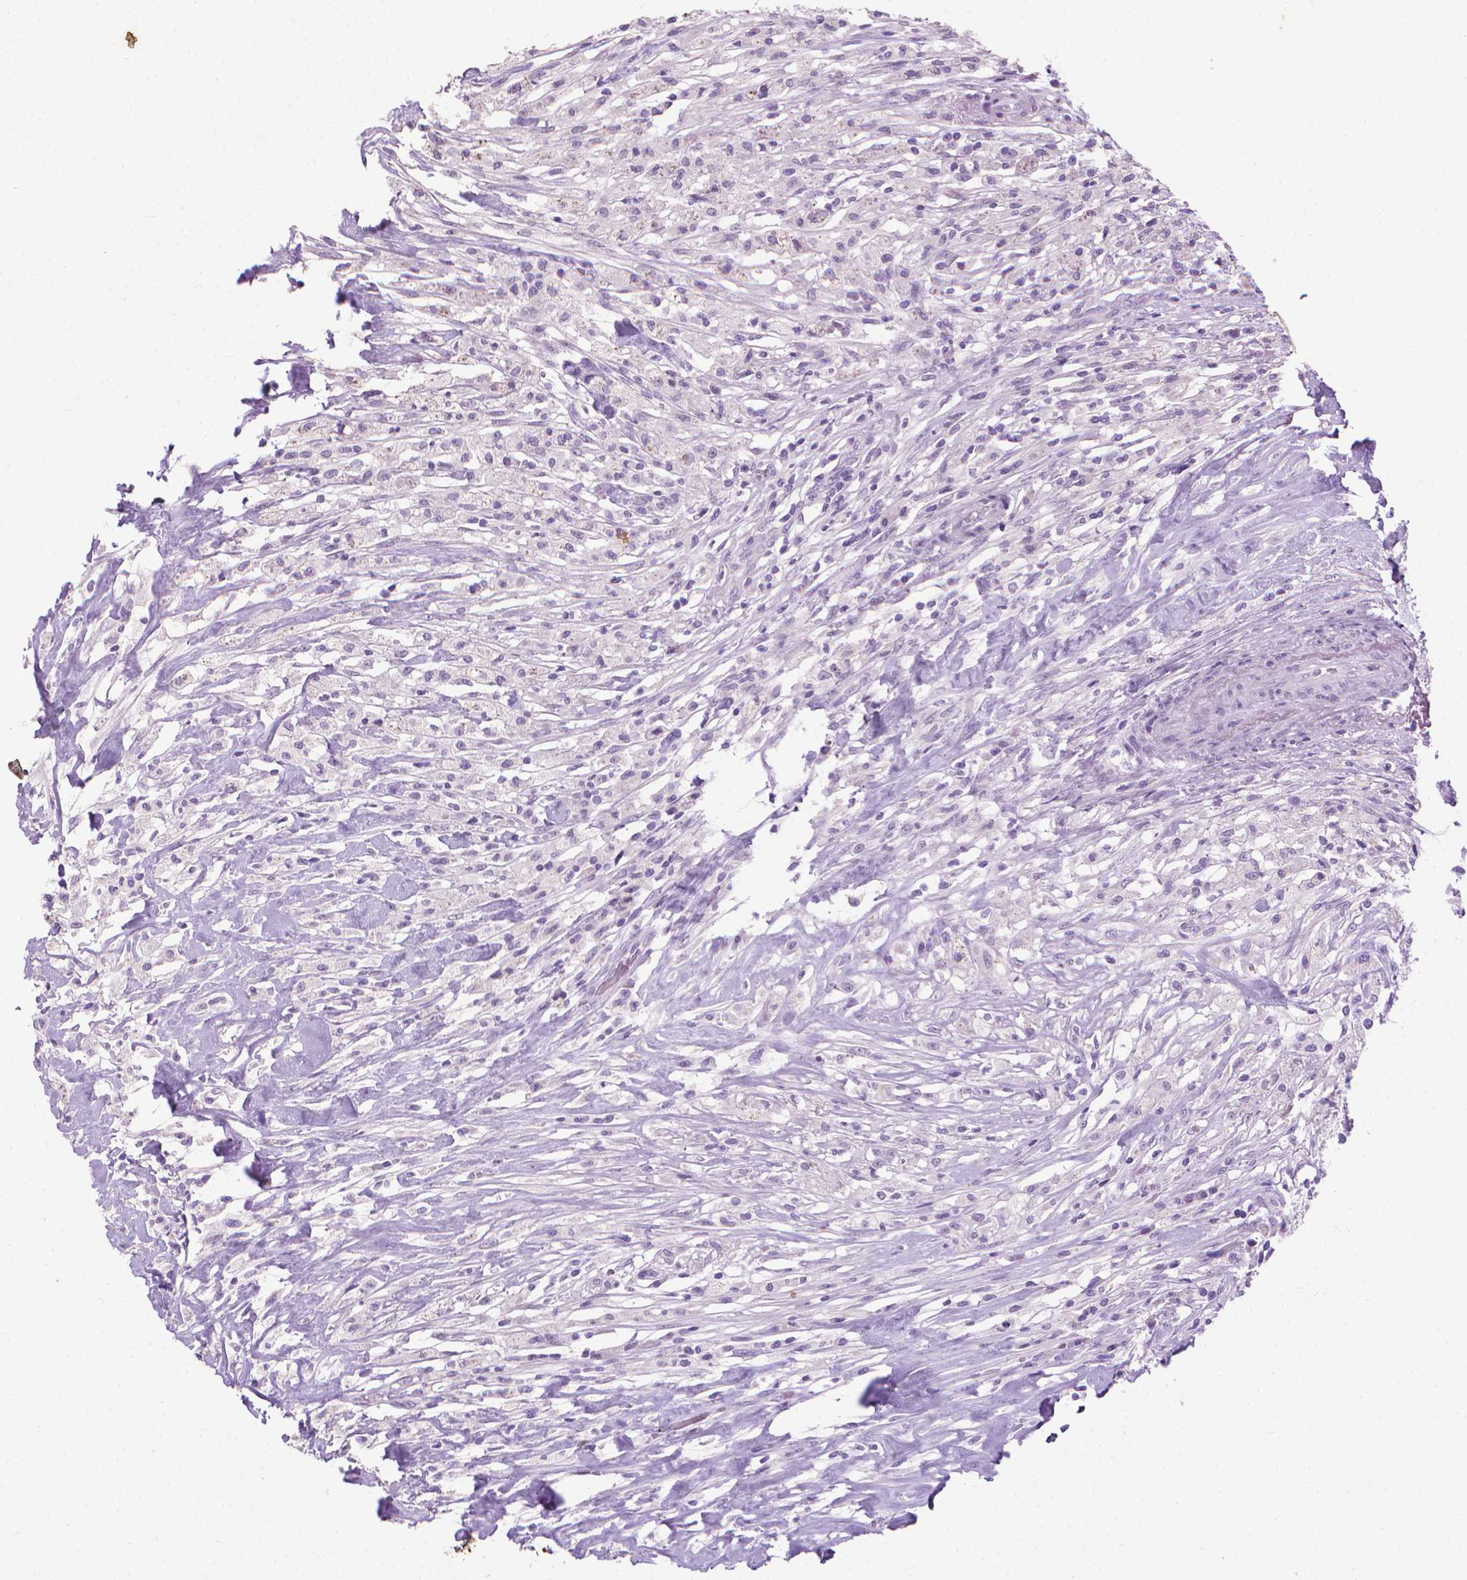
{"staining": {"intensity": "negative", "quantity": "none", "location": "none"}, "tissue": "testis cancer", "cell_type": "Tumor cells", "image_type": "cancer", "snomed": [{"axis": "morphology", "description": "Necrosis, NOS"}, {"axis": "morphology", "description": "Carcinoma, Embryonal, NOS"}, {"axis": "topography", "description": "Testis"}], "caption": "Testis cancer (embryonal carcinoma) was stained to show a protein in brown. There is no significant expression in tumor cells.", "gene": "KRT5", "patient": {"sex": "male", "age": 19}}